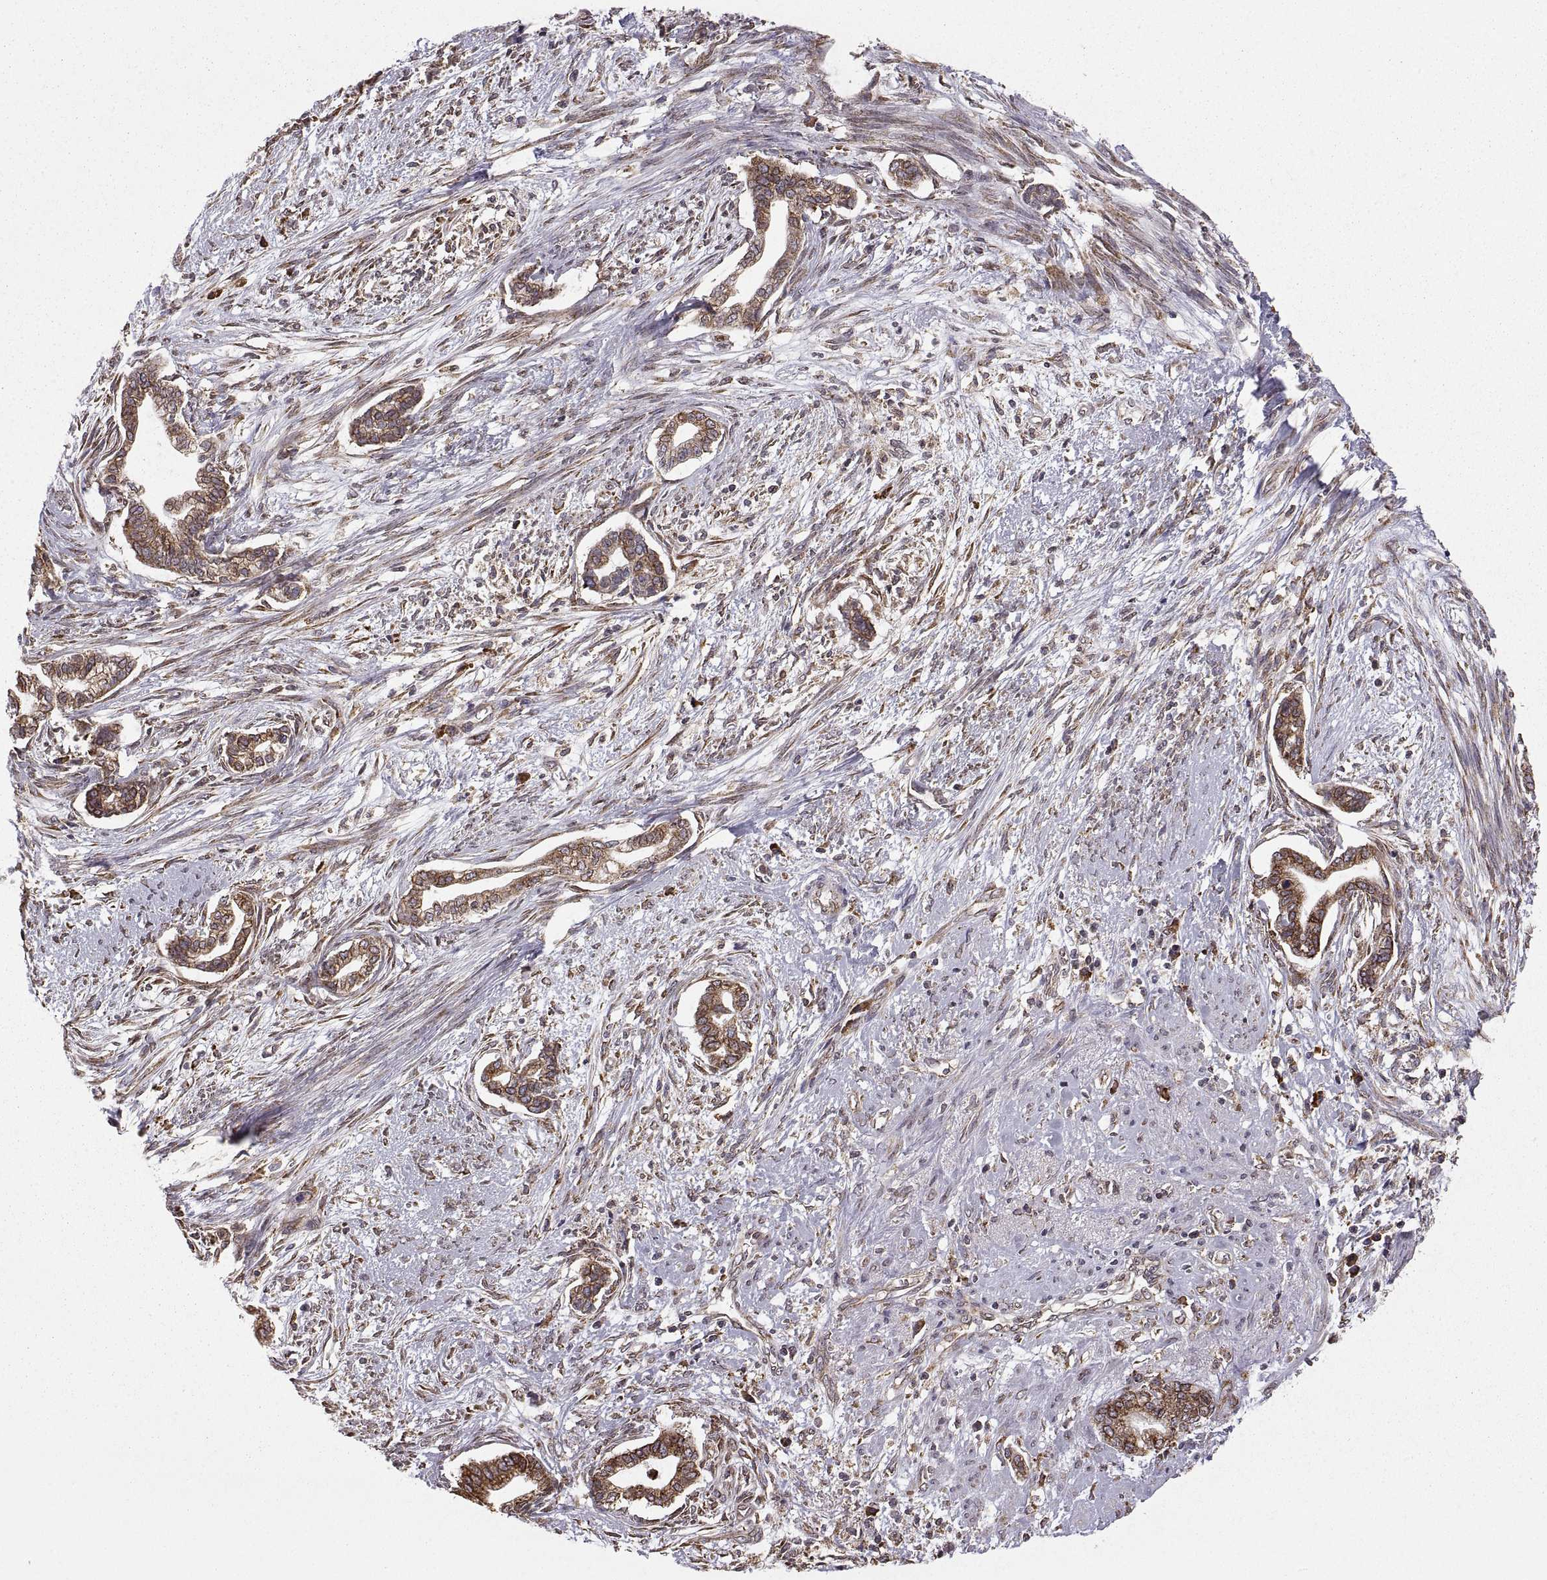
{"staining": {"intensity": "moderate", "quantity": "25%-75%", "location": "cytoplasmic/membranous"}, "tissue": "cervical cancer", "cell_type": "Tumor cells", "image_type": "cancer", "snomed": [{"axis": "morphology", "description": "Adenocarcinoma, NOS"}, {"axis": "topography", "description": "Cervix"}], "caption": "Brown immunohistochemical staining in cervical adenocarcinoma exhibits moderate cytoplasmic/membranous expression in approximately 25%-75% of tumor cells.", "gene": "PDIA3", "patient": {"sex": "female", "age": 62}}